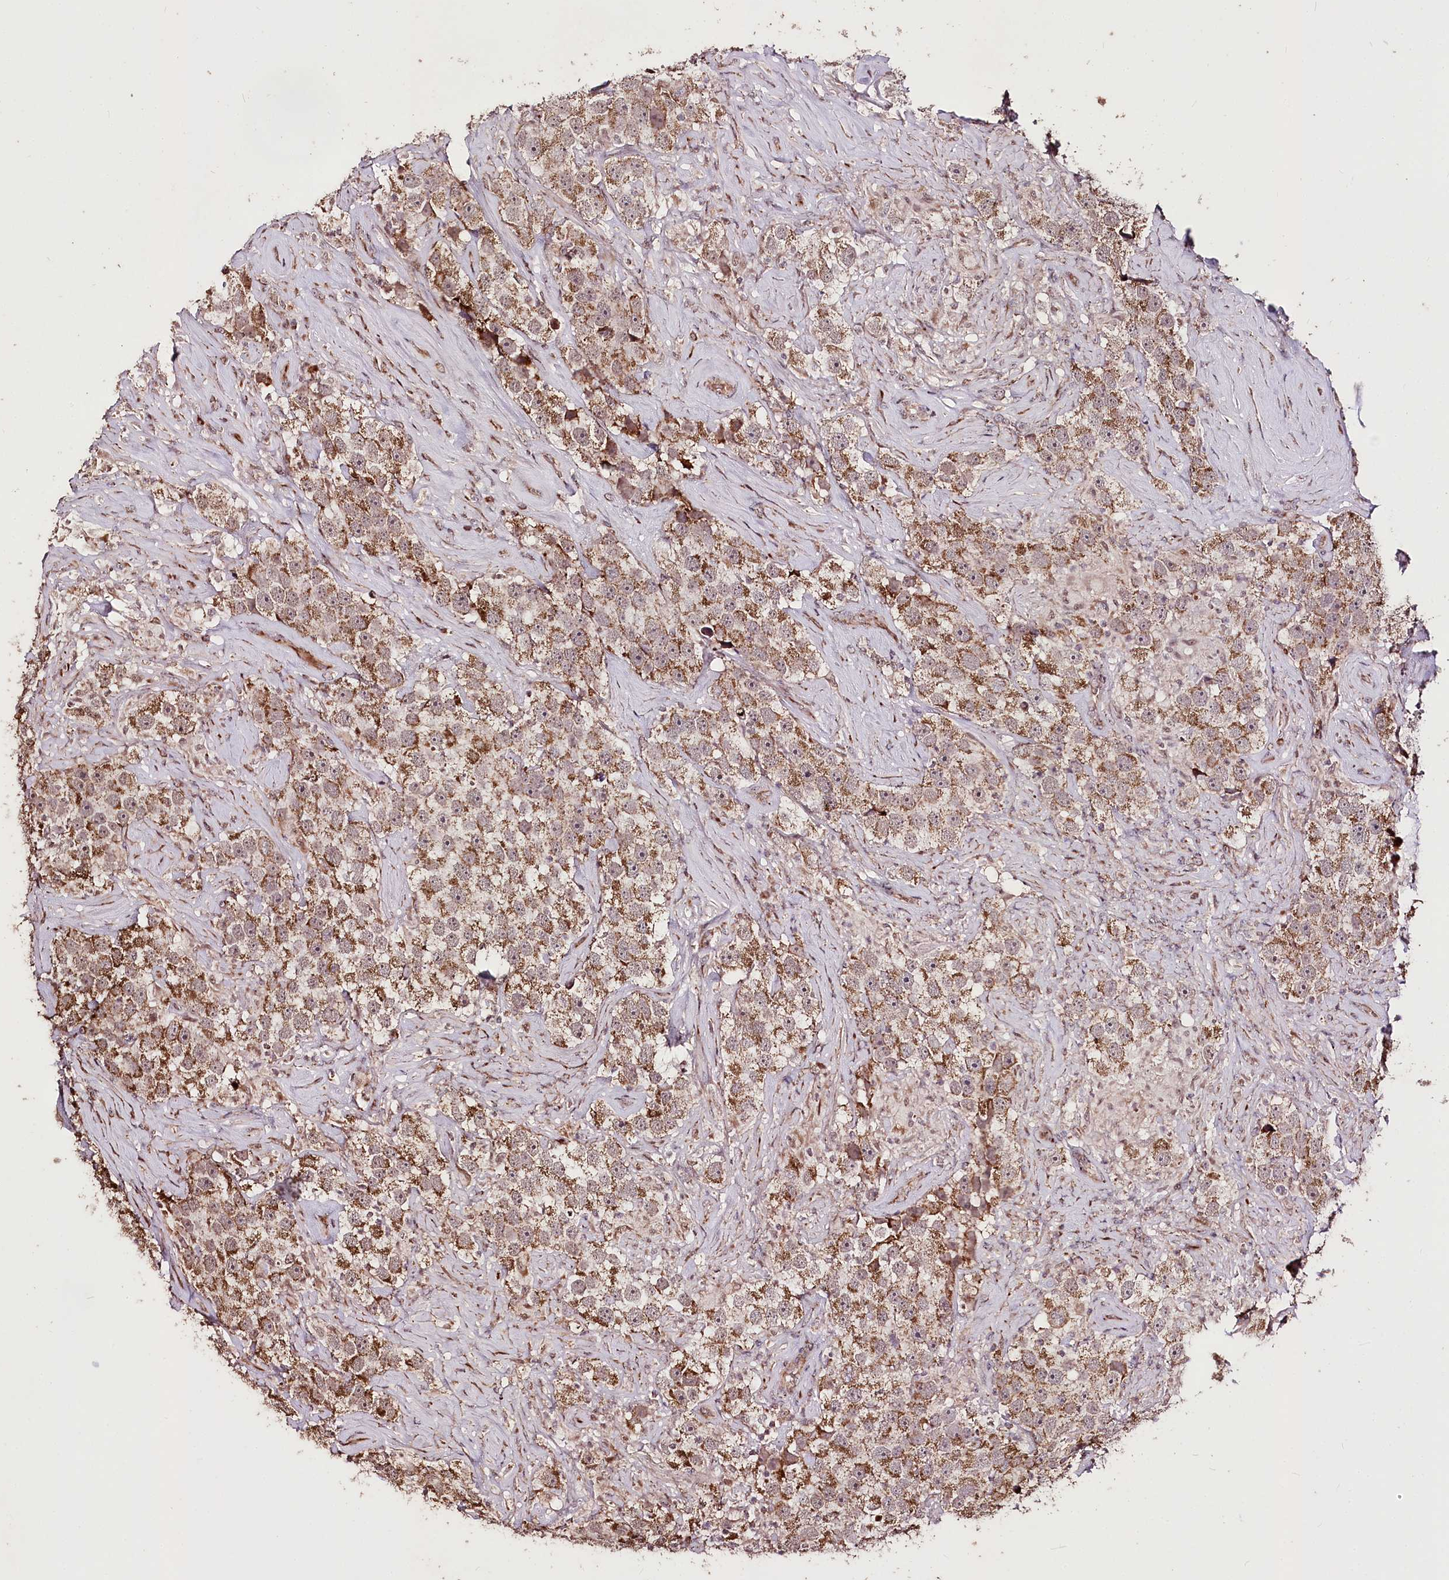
{"staining": {"intensity": "moderate", "quantity": ">75%", "location": "cytoplasmic/membranous"}, "tissue": "testis cancer", "cell_type": "Tumor cells", "image_type": "cancer", "snomed": [{"axis": "morphology", "description": "Seminoma, NOS"}, {"axis": "topography", "description": "Testis"}], "caption": "Immunohistochemical staining of human testis cancer (seminoma) reveals moderate cytoplasmic/membranous protein staining in approximately >75% of tumor cells.", "gene": "CARD19", "patient": {"sex": "male", "age": 49}}